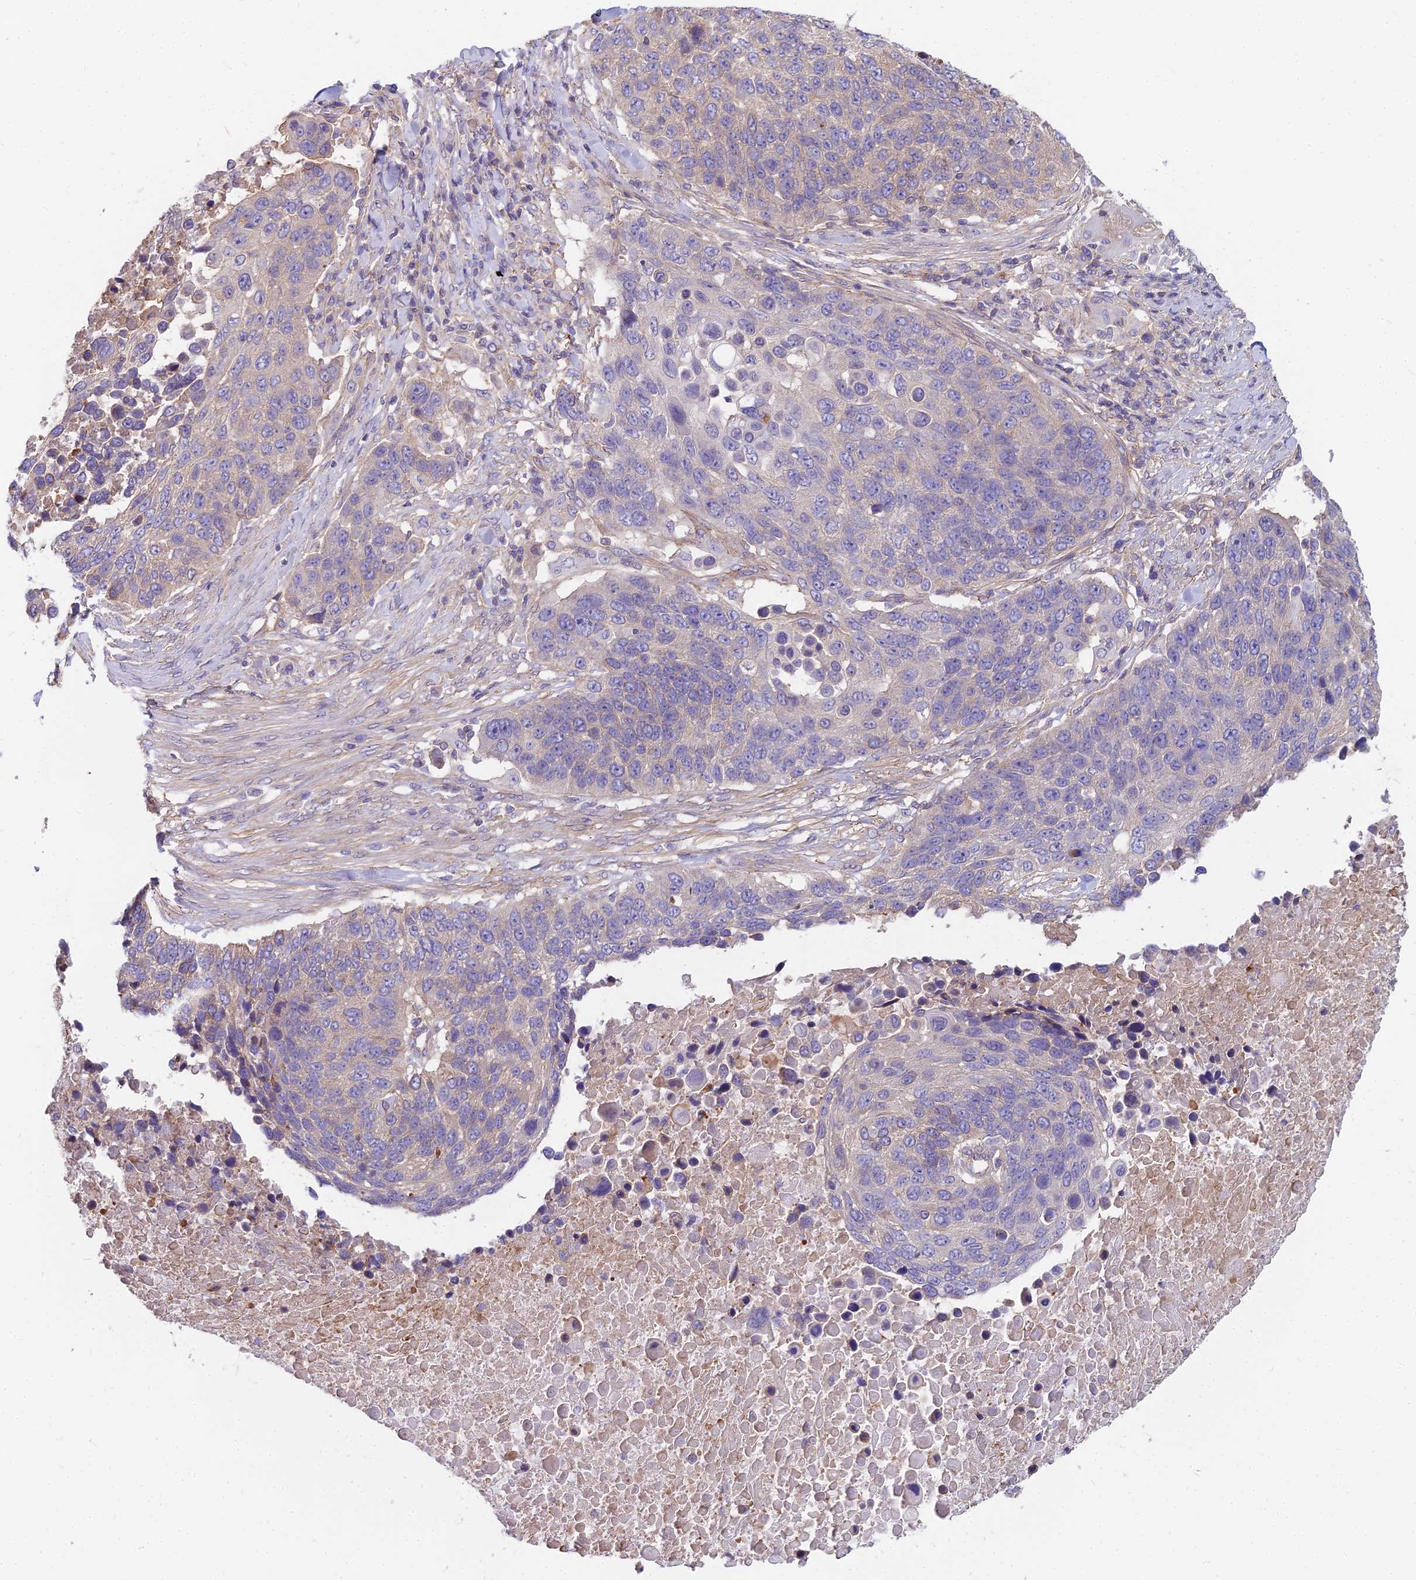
{"staining": {"intensity": "negative", "quantity": "none", "location": "none"}, "tissue": "lung cancer", "cell_type": "Tumor cells", "image_type": "cancer", "snomed": [{"axis": "morphology", "description": "Normal tissue, NOS"}, {"axis": "morphology", "description": "Squamous cell carcinoma, NOS"}, {"axis": "topography", "description": "Lymph node"}, {"axis": "topography", "description": "Lung"}], "caption": "Lung cancer was stained to show a protein in brown. There is no significant positivity in tumor cells.", "gene": "HLA-DOA", "patient": {"sex": "male", "age": 66}}